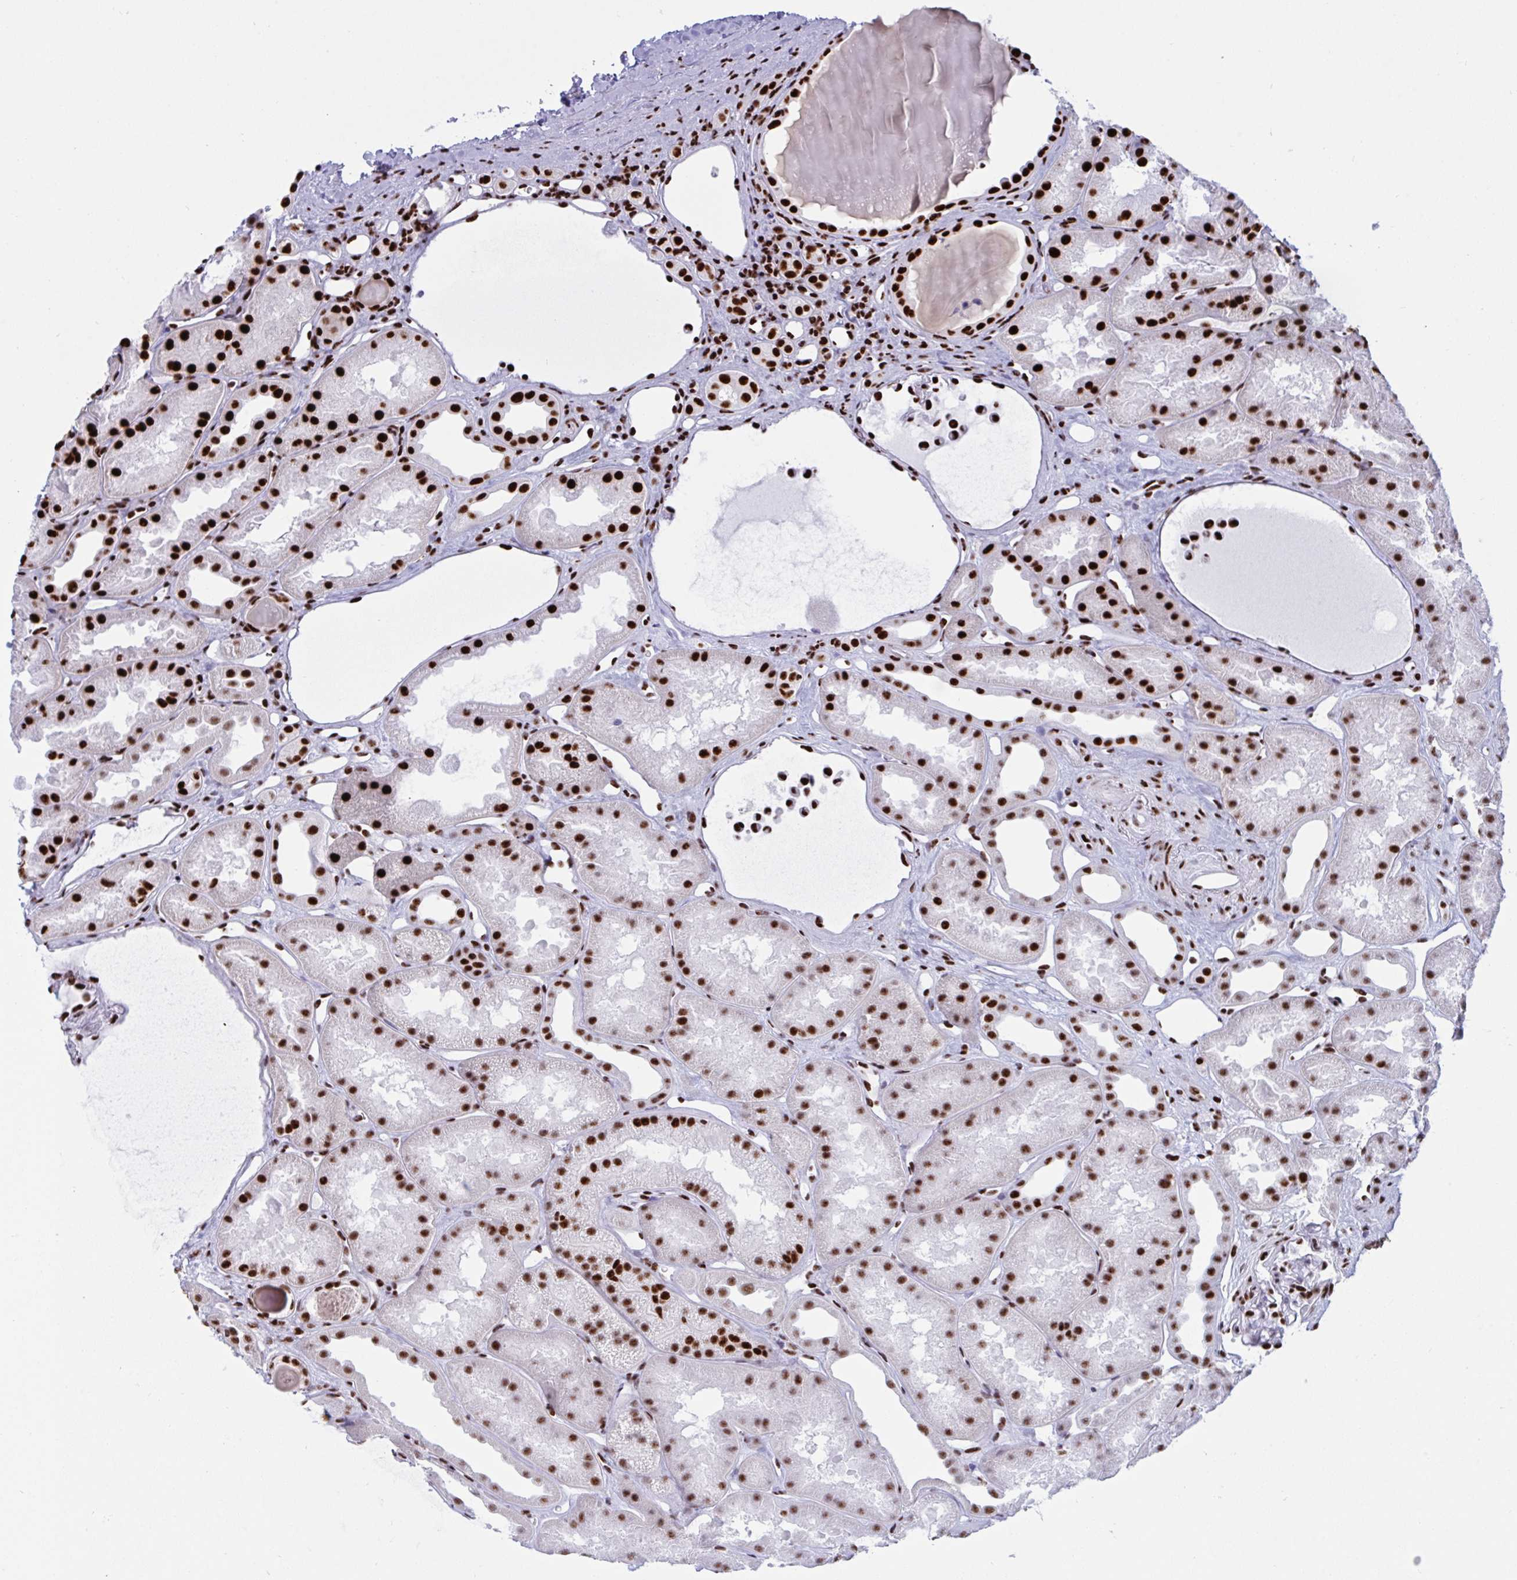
{"staining": {"intensity": "strong", "quantity": "25%-75%", "location": "nuclear"}, "tissue": "kidney", "cell_type": "Cells in glomeruli", "image_type": "normal", "snomed": [{"axis": "morphology", "description": "Normal tissue, NOS"}, {"axis": "topography", "description": "Kidney"}], "caption": "Immunohistochemistry of unremarkable kidney demonstrates high levels of strong nuclear expression in about 25%-75% of cells in glomeruli.", "gene": "IKZF2", "patient": {"sex": "male", "age": 61}}